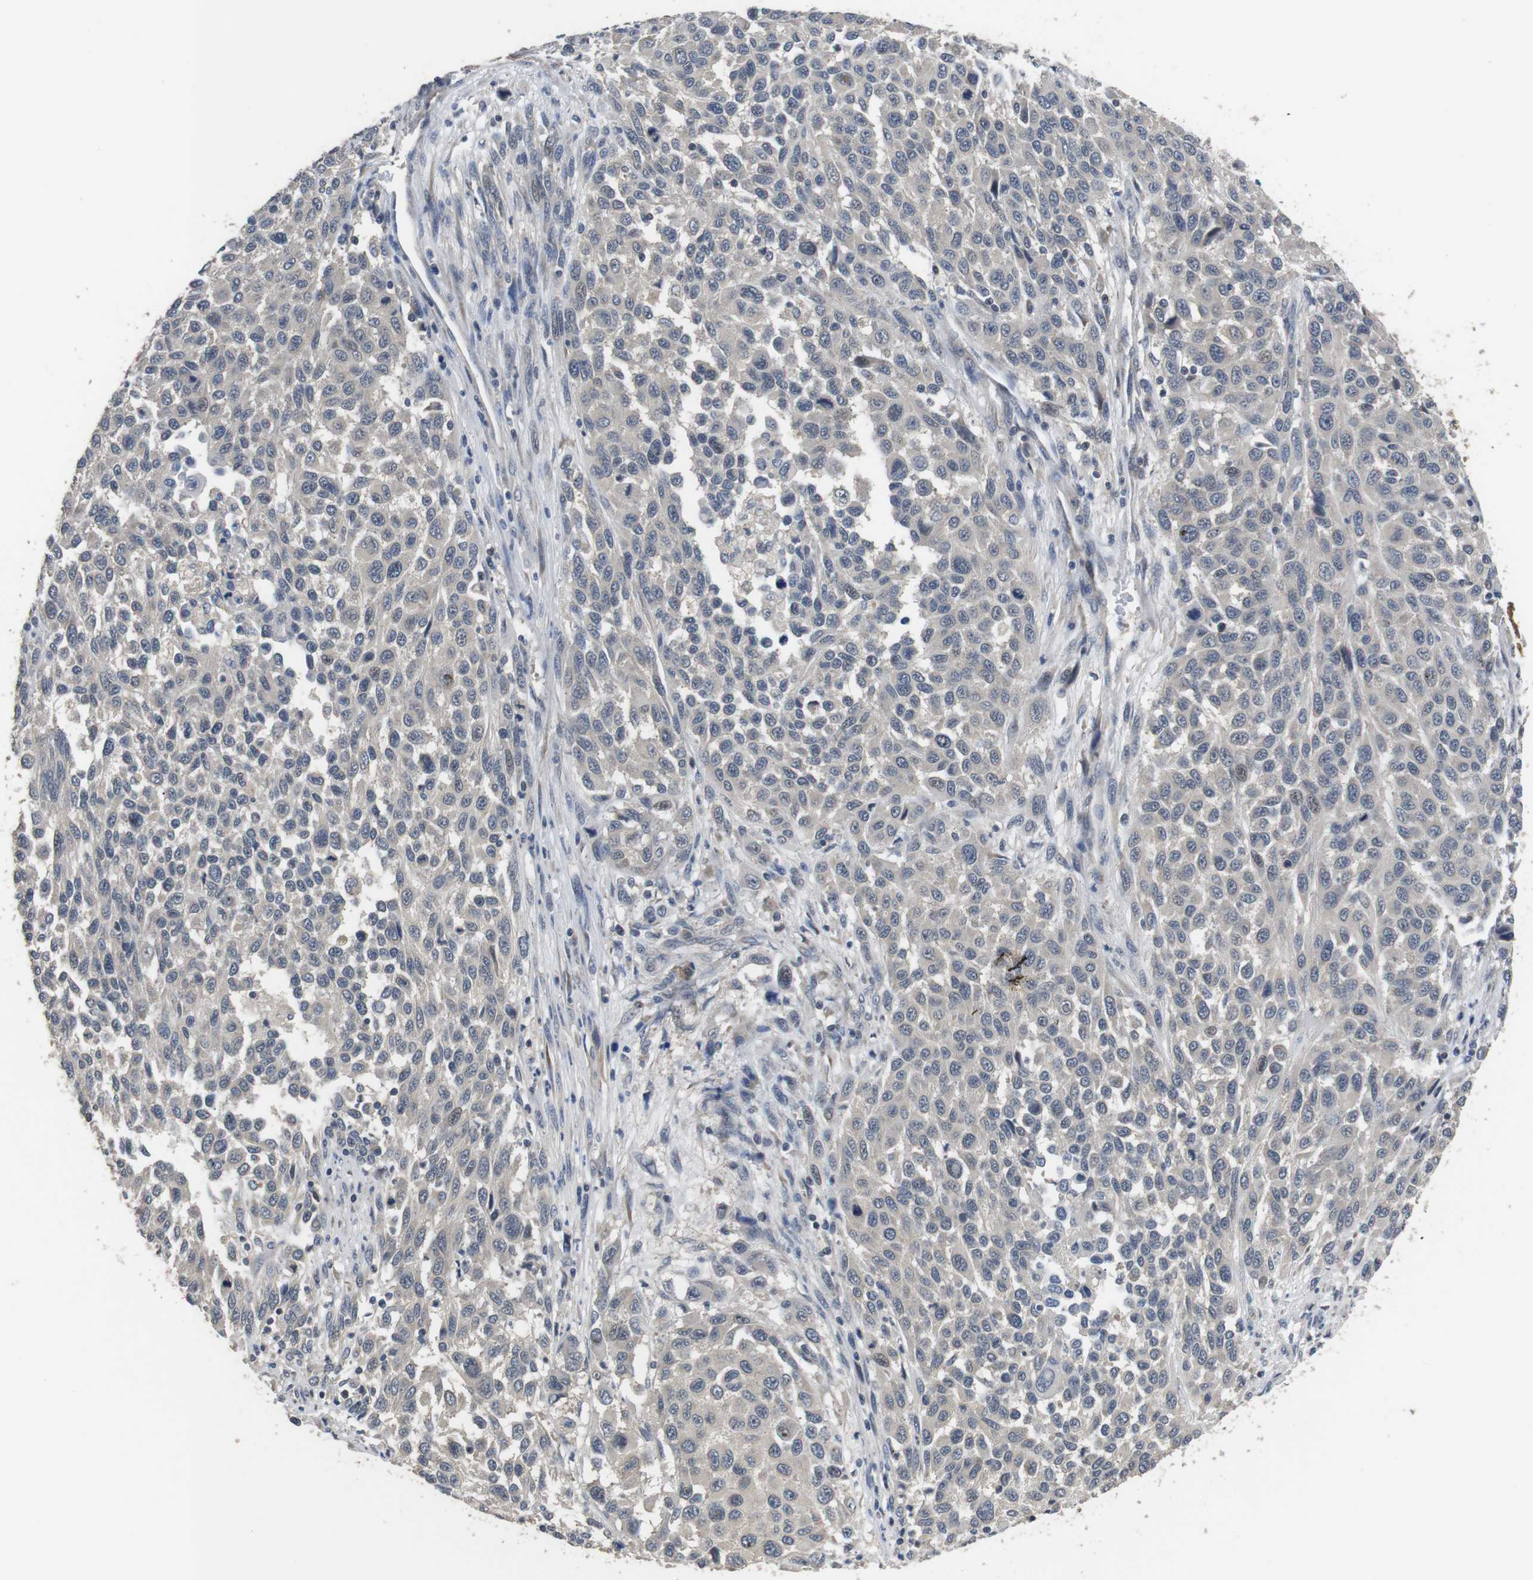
{"staining": {"intensity": "negative", "quantity": "none", "location": "none"}, "tissue": "melanoma", "cell_type": "Tumor cells", "image_type": "cancer", "snomed": [{"axis": "morphology", "description": "Malignant melanoma, Metastatic site"}, {"axis": "topography", "description": "Lymph node"}], "caption": "The image demonstrates no significant expression in tumor cells of melanoma.", "gene": "ADGRL3", "patient": {"sex": "male", "age": 61}}